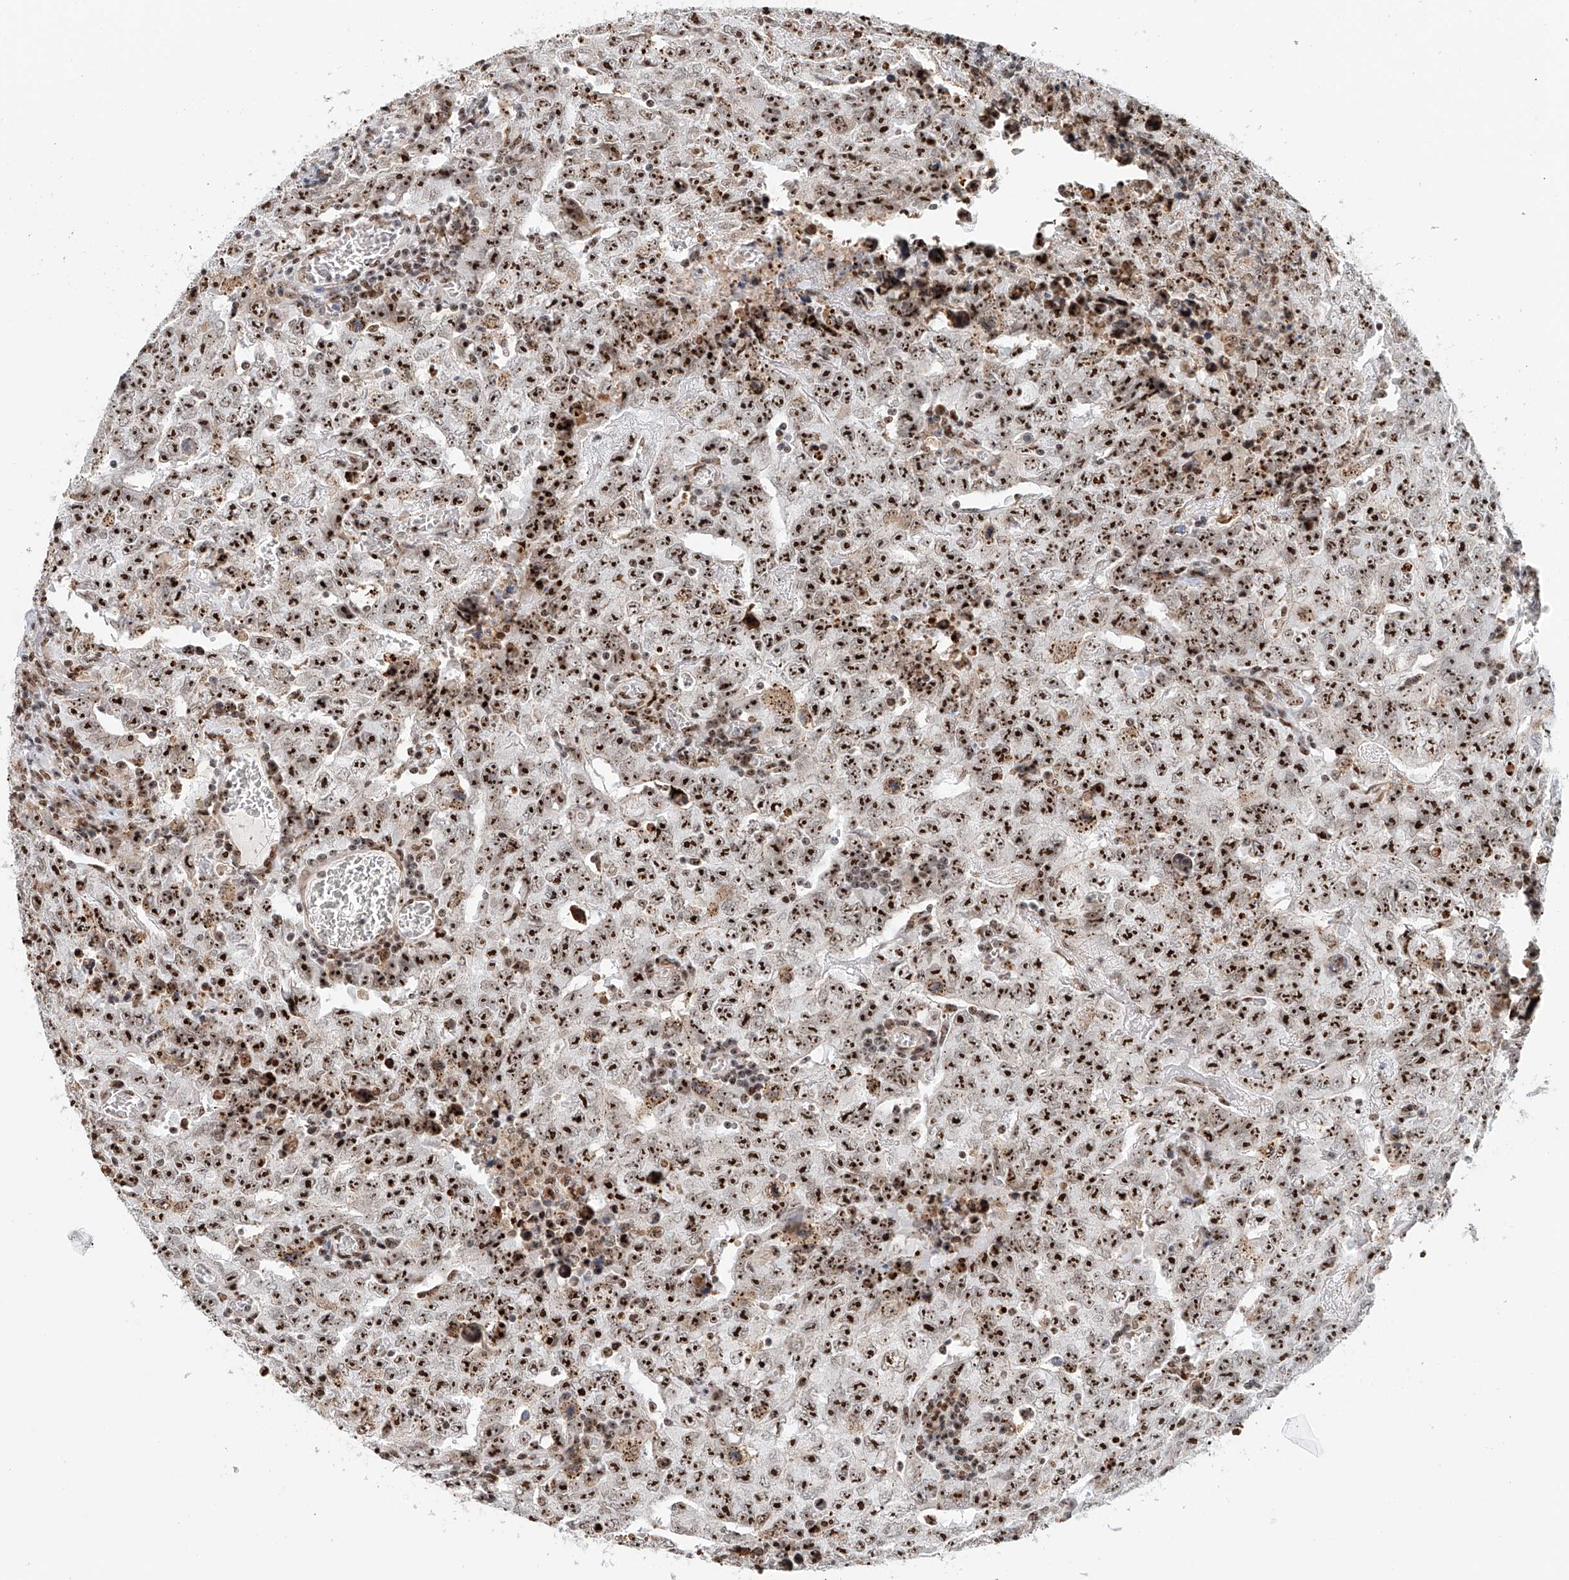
{"staining": {"intensity": "strong", "quantity": ">75%", "location": "nuclear"}, "tissue": "testis cancer", "cell_type": "Tumor cells", "image_type": "cancer", "snomed": [{"axis": "morphology", "description": "Carcinoma, Embryonal, NOS"}, {"axis": "topography", "description": "Testis"}], "caption": "A brown stain highlights strong nuclear positivity of a protein in testis embryonal carcinoma tumor cells.", "gene": "PRUNE2", "patient": {"sex": "male", "age": 26}}